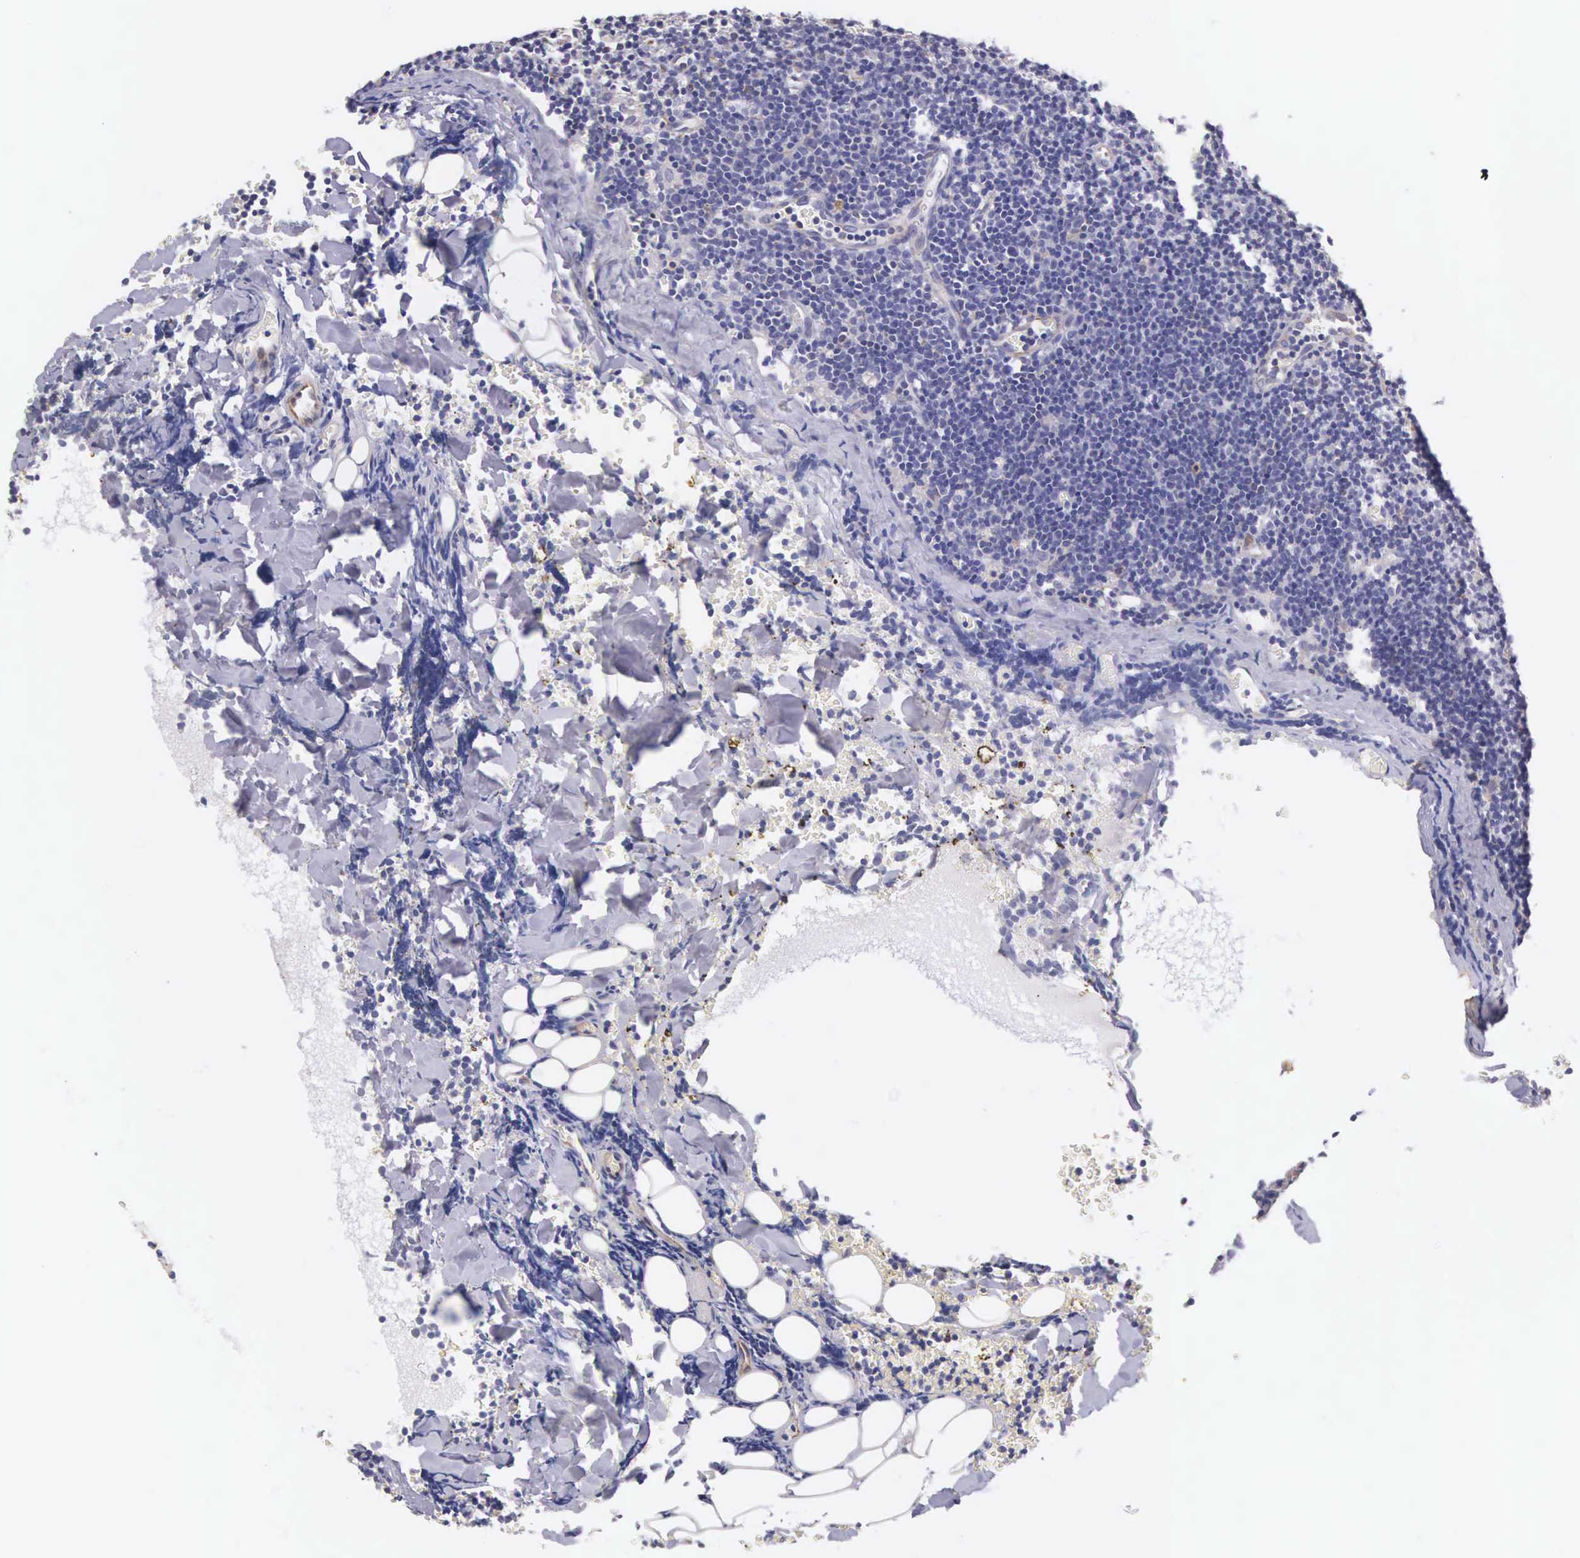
{"staining": {"intensity": "negative", "quantity": "none", "location": "none"}, "tissue": "lymphoma", "cell_type": "Tumor cells", "image_type": "cancer", "snomed": [{"axis": "morphology", "description": "Malignant lymphoma, non-Hodgkin's type, Low grade"}, {"axis": "topography", "description": "Lymph node"}], "caption": "DAB (3,3'-diaminobenzidine) immunohistochemical staining of low-grade malignant lymphoma, non-Hodgkin's type shows no significant positivity in tumor cells.", "gene": "OSBPL3", "patient": {"sex": "male", "age": 57}}